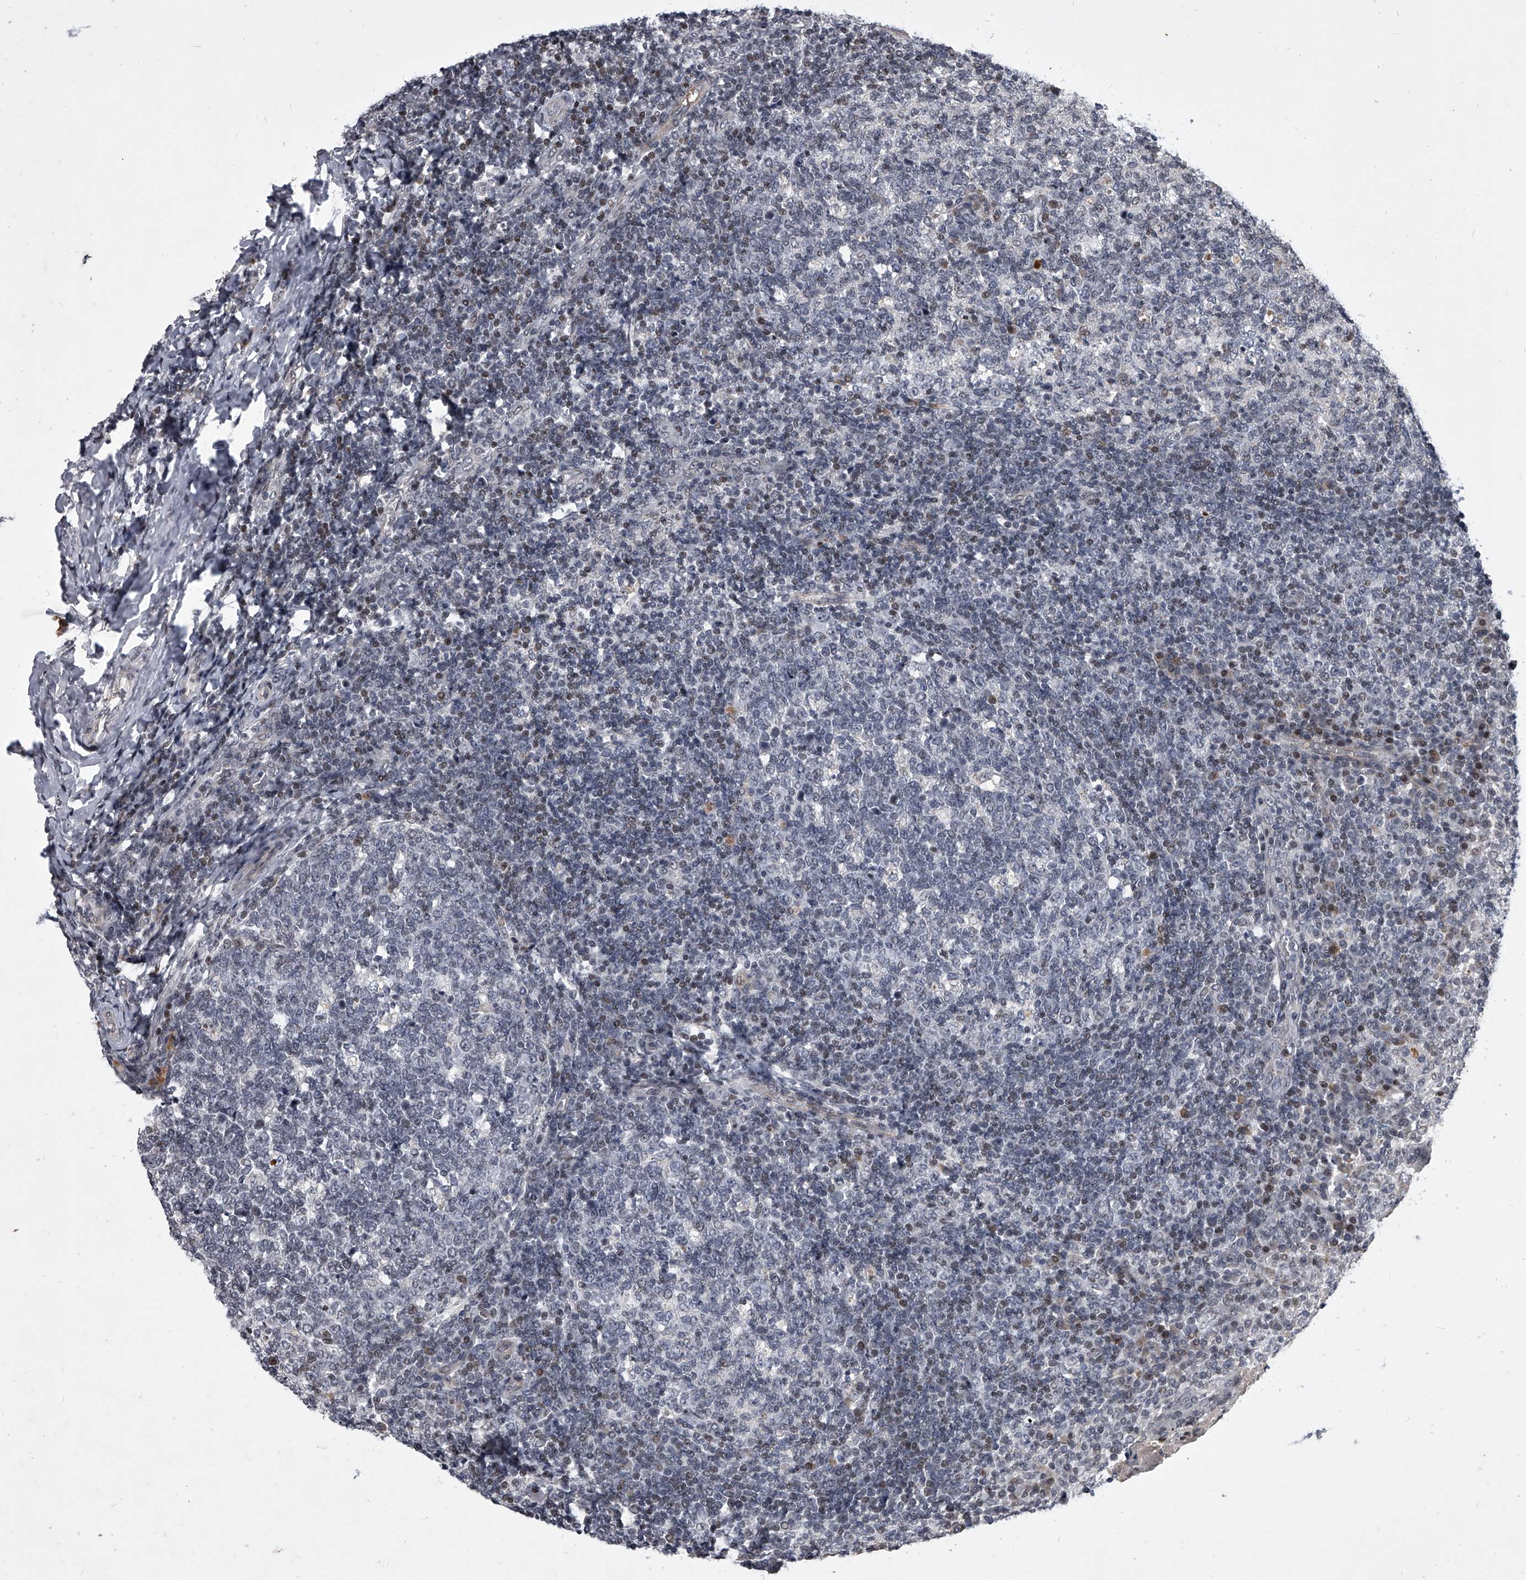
{"staining": {"intensity": "negative", "quantity": "none", "location": "none"}, "tissue": "tonsil", "cell_type": "Germinal center cells", "image_type": "normal", "snomed": [{"axis": "morphology", "description": "Normal tissue, NOS"}, {"axis": "topography", "description": "Tonsil"}], "caption": "DAB immunohistochemical staining of normal human tonsil demonstrates no significant positivity in germinal center cells. Nuclei are stained in blue.", "gene": "ZNF76", "patient": {"sex": "female", "age": 19}}